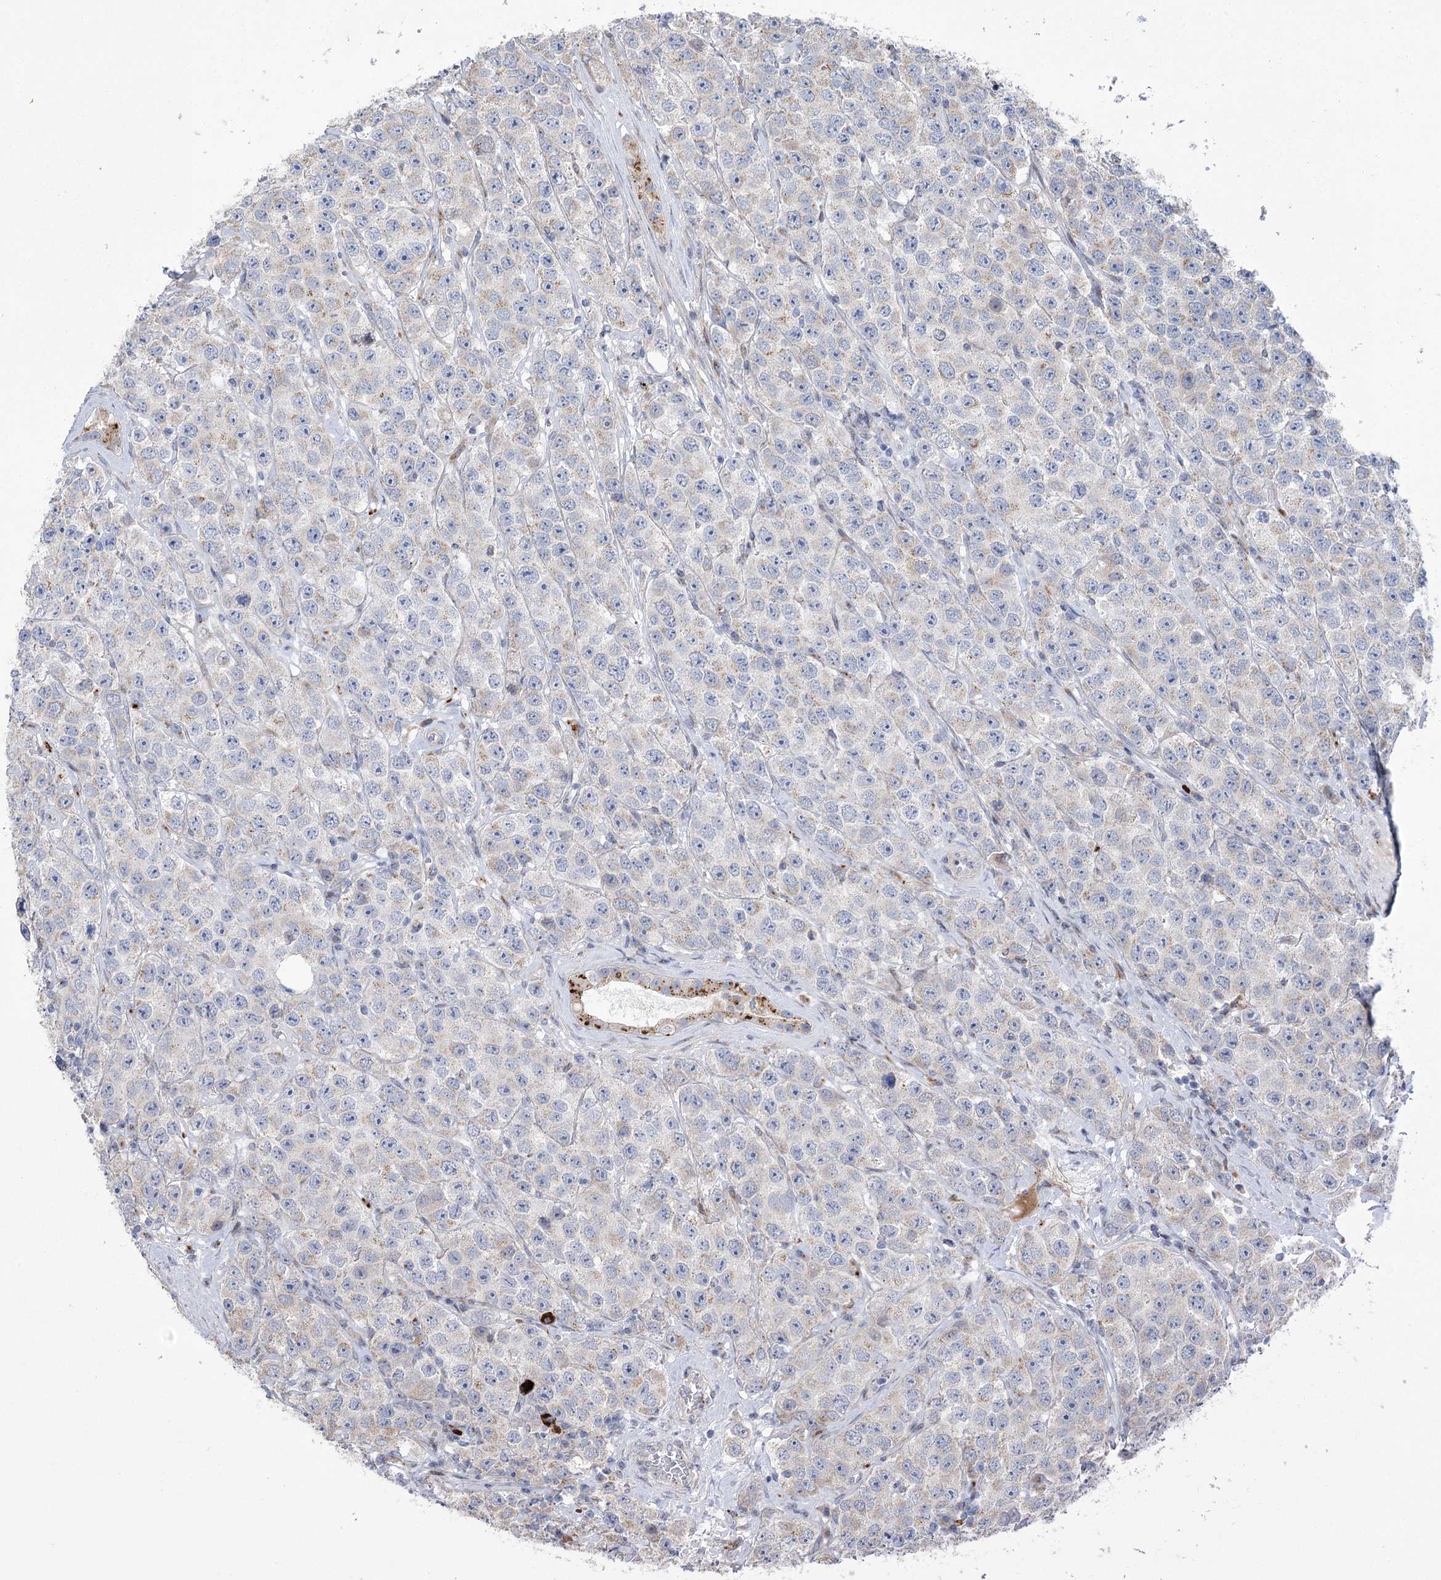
{"staining": {"intensity": "negative", "quantity": "none", "location": "none"}, "tissue": "testis cancer", "cell_type": "Tumor cells", "image_type": "cancer", "snomed": [{"axis": "morphology", "description": "Seminoma, NOS"}, {"axis": "topography", "description": "Testis"}], "caption": "This is an immunohistochemistry (IHC) histopathology image of human seminoma (testis). There is no expression in tumor cells.", "gene": "NME7", "patient": {"sex": "male", "age": 28}}